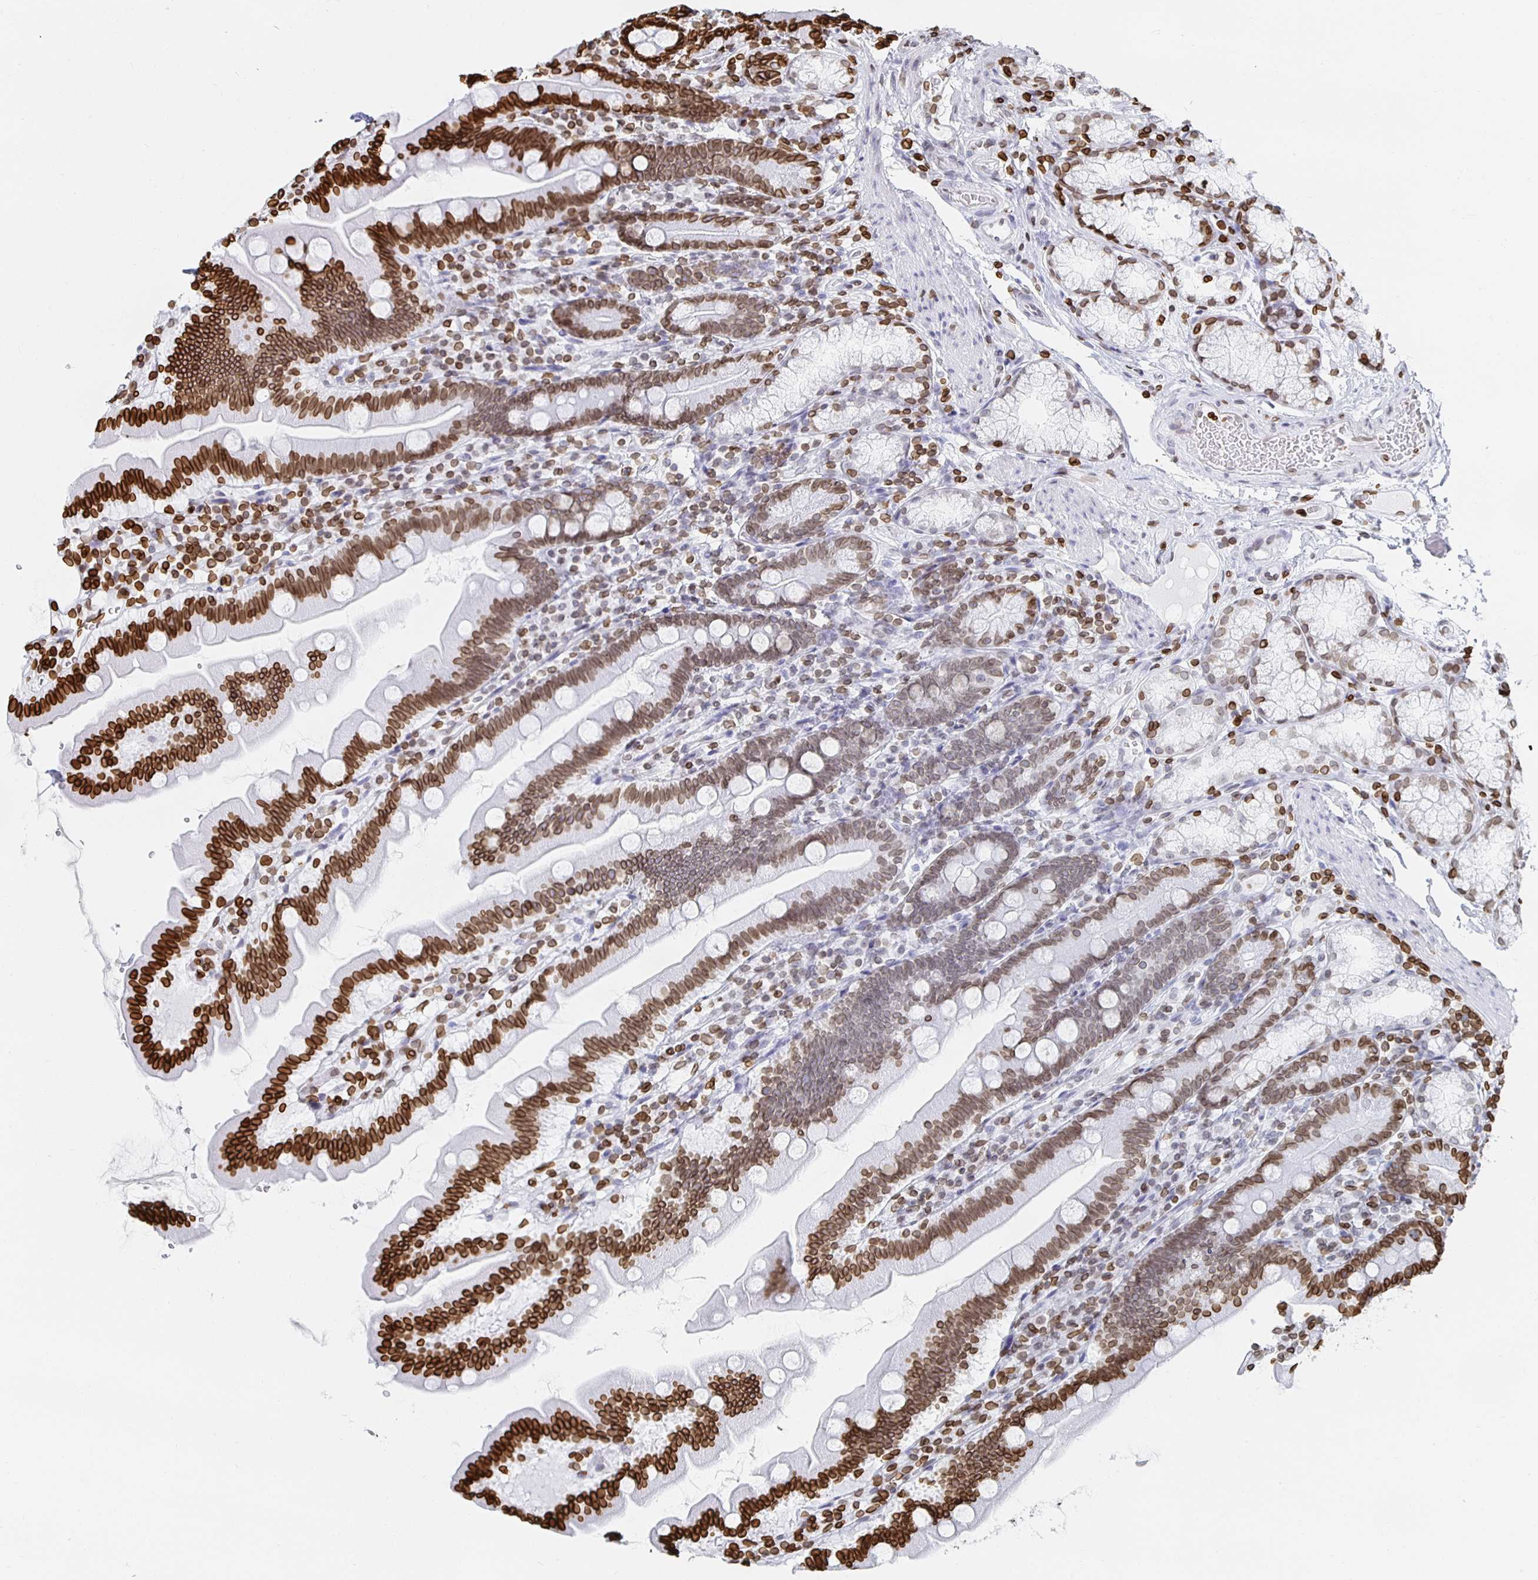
{"staining": {"intensity": "strong", "quantity": "25%-75%", "location": "cytoplasmic/membranous,nuclear"}, "tissue": "duodenum", "cell_type": "Glandular cells", "image_type": "normal", "snomed": [{"axis": "morphology", "description": "Normal tissue, NOS"}, {"axis": "topography", "description": "Duodenum"}], "caption": "Benign duodenum exhibits strong cytoplasmic/membranous,nuclear expression in about 25%-75% of glandular cells, visualized by immunohistochemistry.", "gene": "LMNB1", "patient": {"sex": "female", "age": 67}}